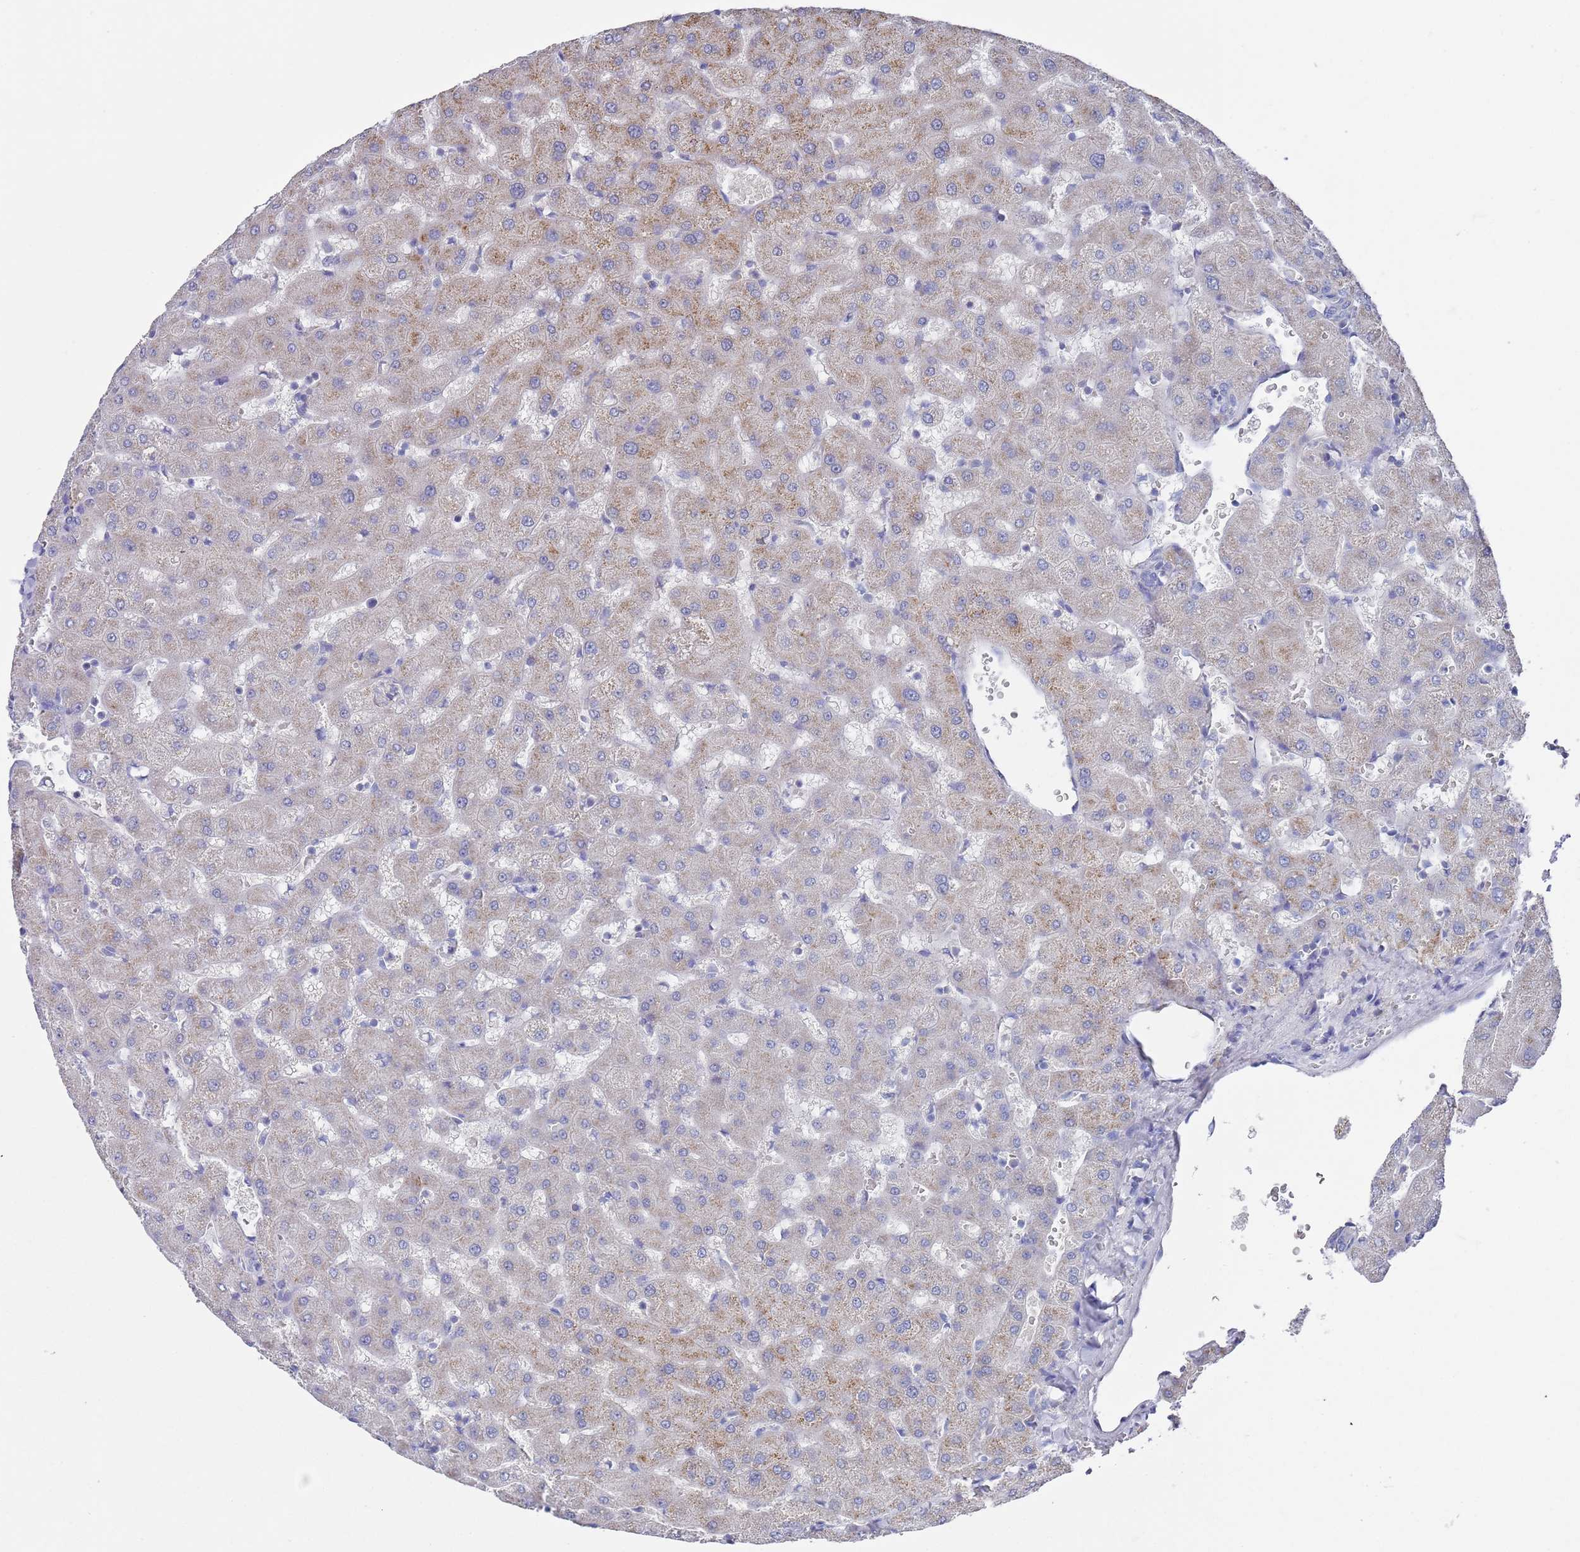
{"staining": {"intensity": "negative", "quantity": "none", "location": "none"}, "tissue": "liver", "cell_type": "Cholangiocytes", "image_type": "normal", "snomed": [{"axis": "morphology", "description": "Normal tissue, NOS"}, {"axis": "topography", "description": "Liver"}], "caption": "Protein analysis of normal liver exhibits no significant expression in cholangiocytes.", "gene": "SCAPER", "patient": {"sex": "female", "age": 63}}